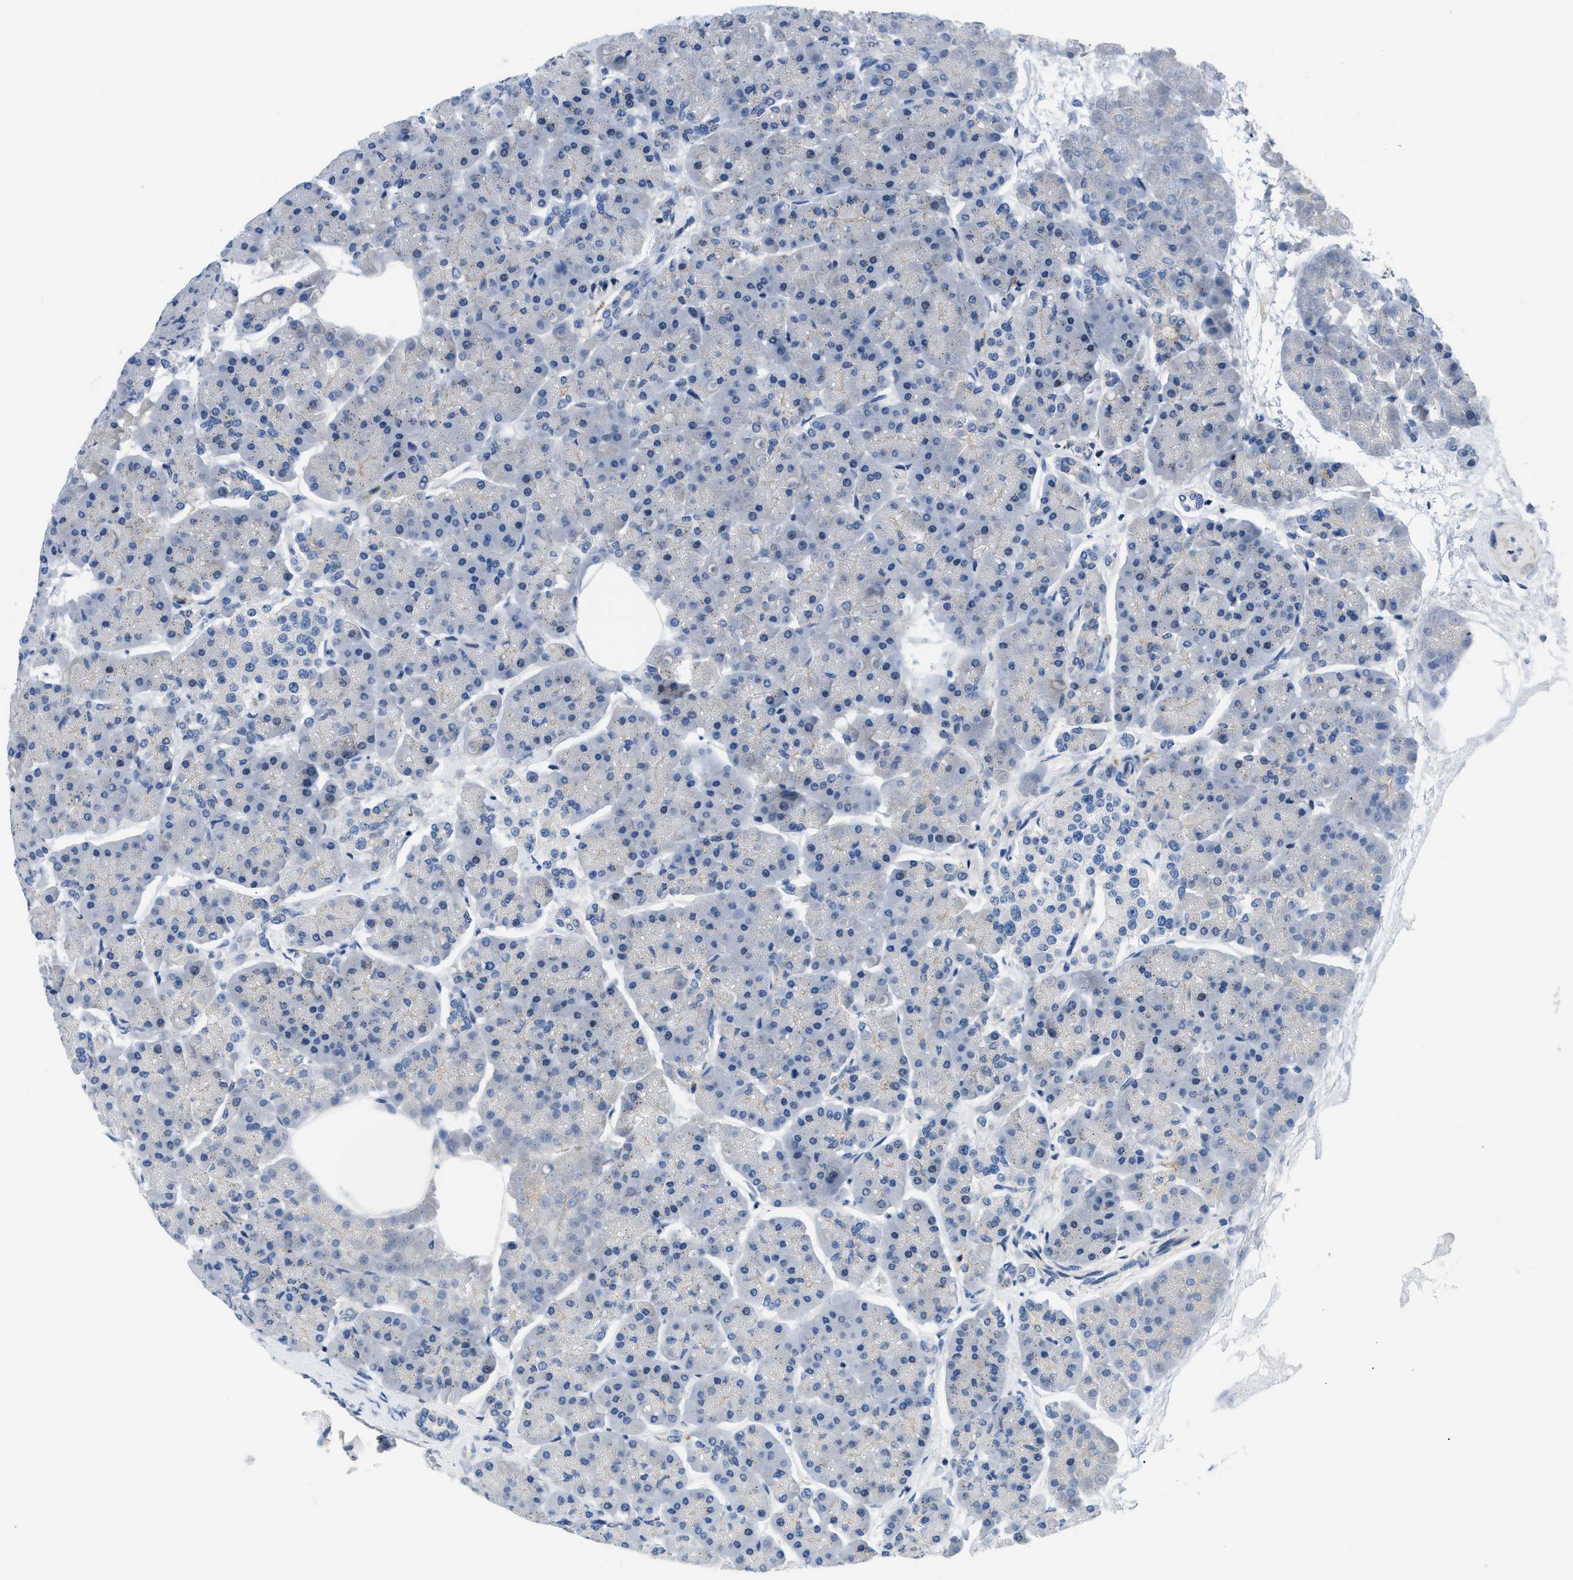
{"staining": {"intensity": "weak", "quantity": "<25%", "location": "cytoplasmic/membranous"}, "tissue": "pancreas", "cell_type": "Exocrine glandular cells", "image_type": "normal", "snomed": [{"axis": "morphology", "description": "Normal tissue, NOS"}, {"axis": "topography", "description": "Pancreas"}], "caption": "Immunohistochemical staining of benign pancreas exhibits no significant expression in exocrine glandular cells. (DAB (3,3'-diaminobenzidine) immunohistochemistry, high magnification).", "gene": "FDCSP", "patient": {"sex": "female", "age": 70}}